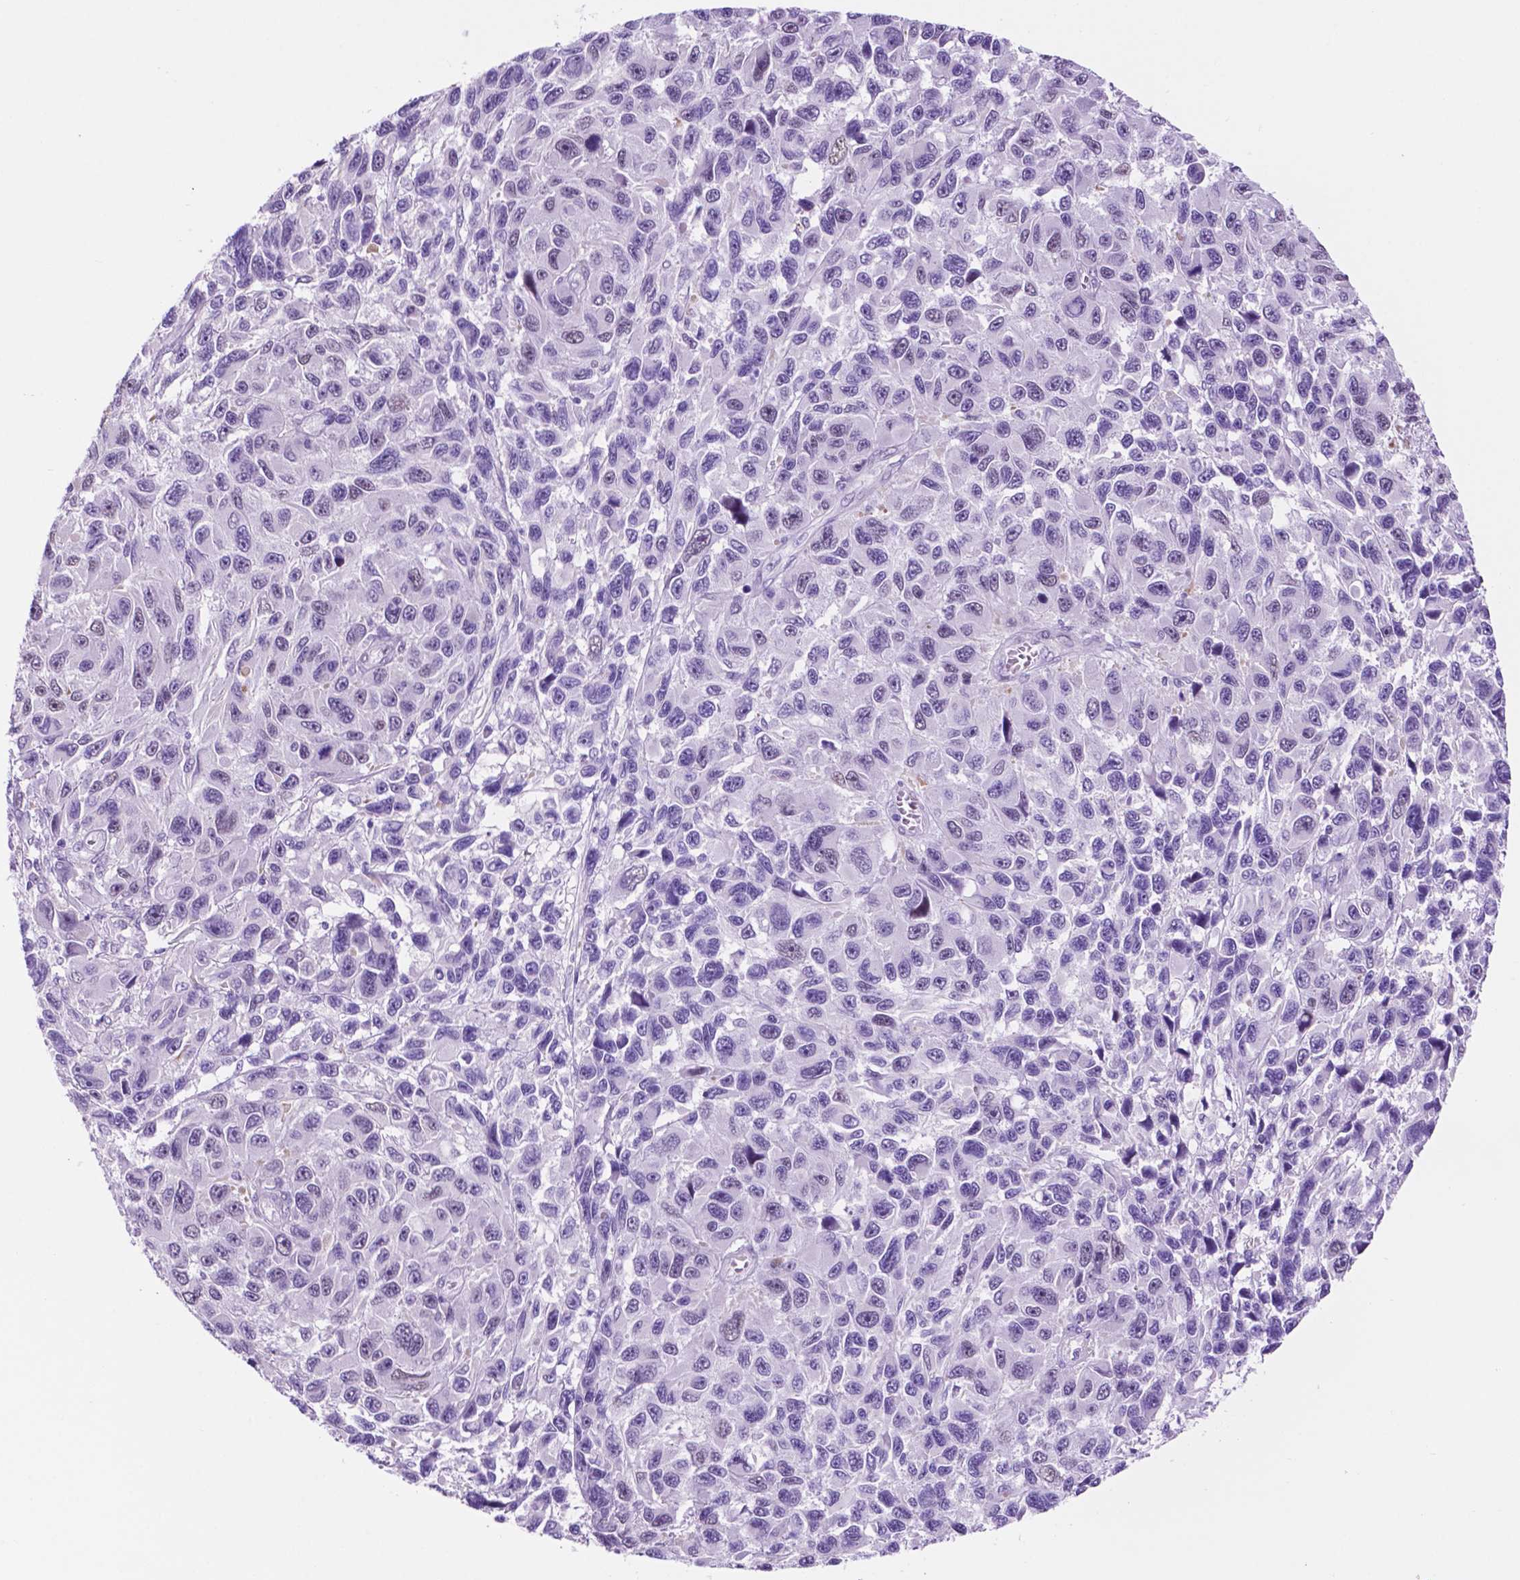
{"staining": {"intensity": "negative", "quantity": "none", "location": "none"}, "tissue": "melanoma", "cell_type": "Tumor cells", "image_type": "cancer", "snomed": [{"axis": "morphology", "description": "Malignant melanoma, NOS"}, {"axis": "topography", "description": "Skin"}], "caption": "There is no significant staining in tumor cells of melanoma.", "gene": "ACY3", "patient": {"sex": "male", "age": 53}}